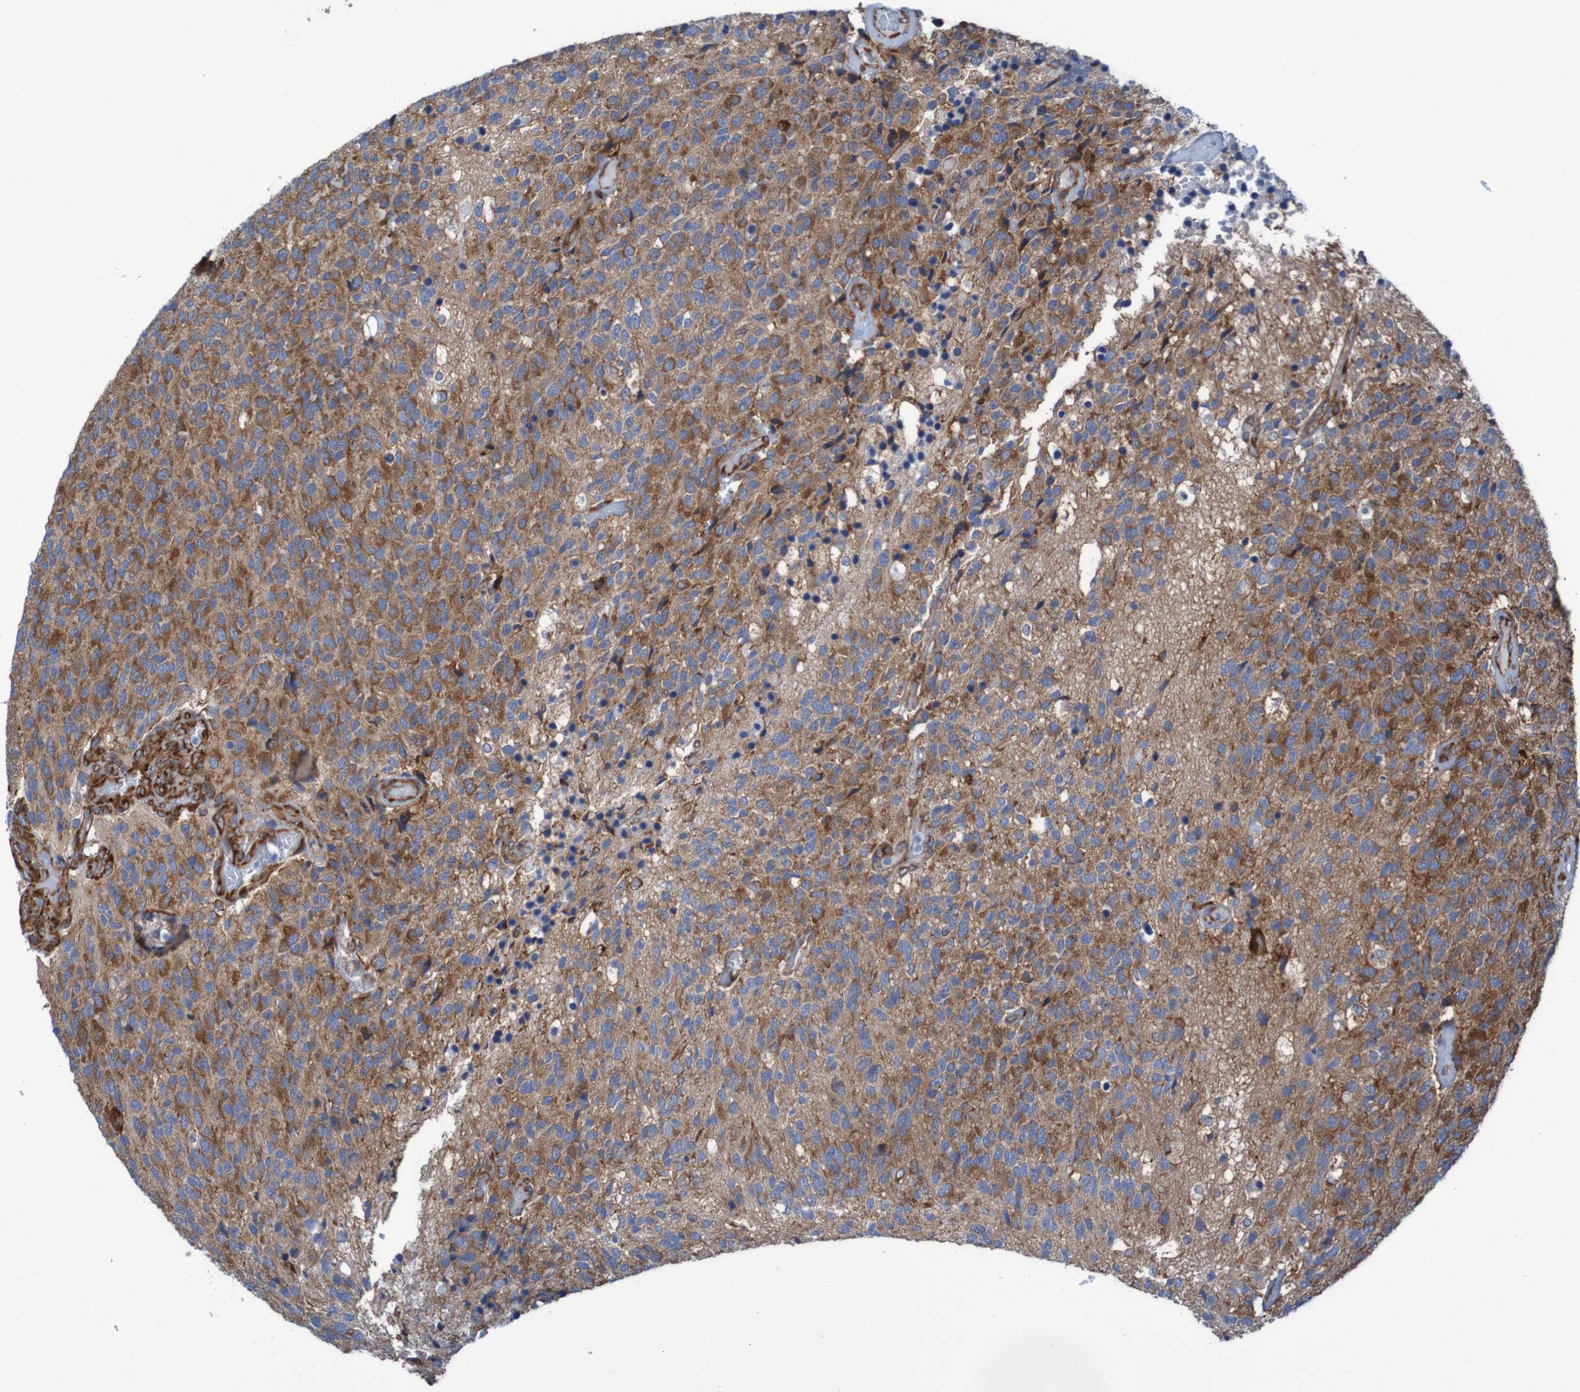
{"staining": {"intensity": "moderate", "quantity": ">75%", "location": "cytoplasmic/membranous"}, "tissue": "glioma", "cell_type": "Tumor cells", "image_type": "cancer", "snomed": [{"axis": "morphology", "description": "Glioma, malignant, High grade"}, {"axis": "topography", "description": "pancreas cauda"}], "caption": "Immunohistochemical staining of human high-grade glioma (malignant) exhibits medium levels of moderate cytoplasmic/membranous positivity in approximately >75% of tumor cells. (DAB IHC, brown staining for protein, blue staining for nuclei).", "gene": "RPL10", "patient": {"sex": "male", "age": 60}}